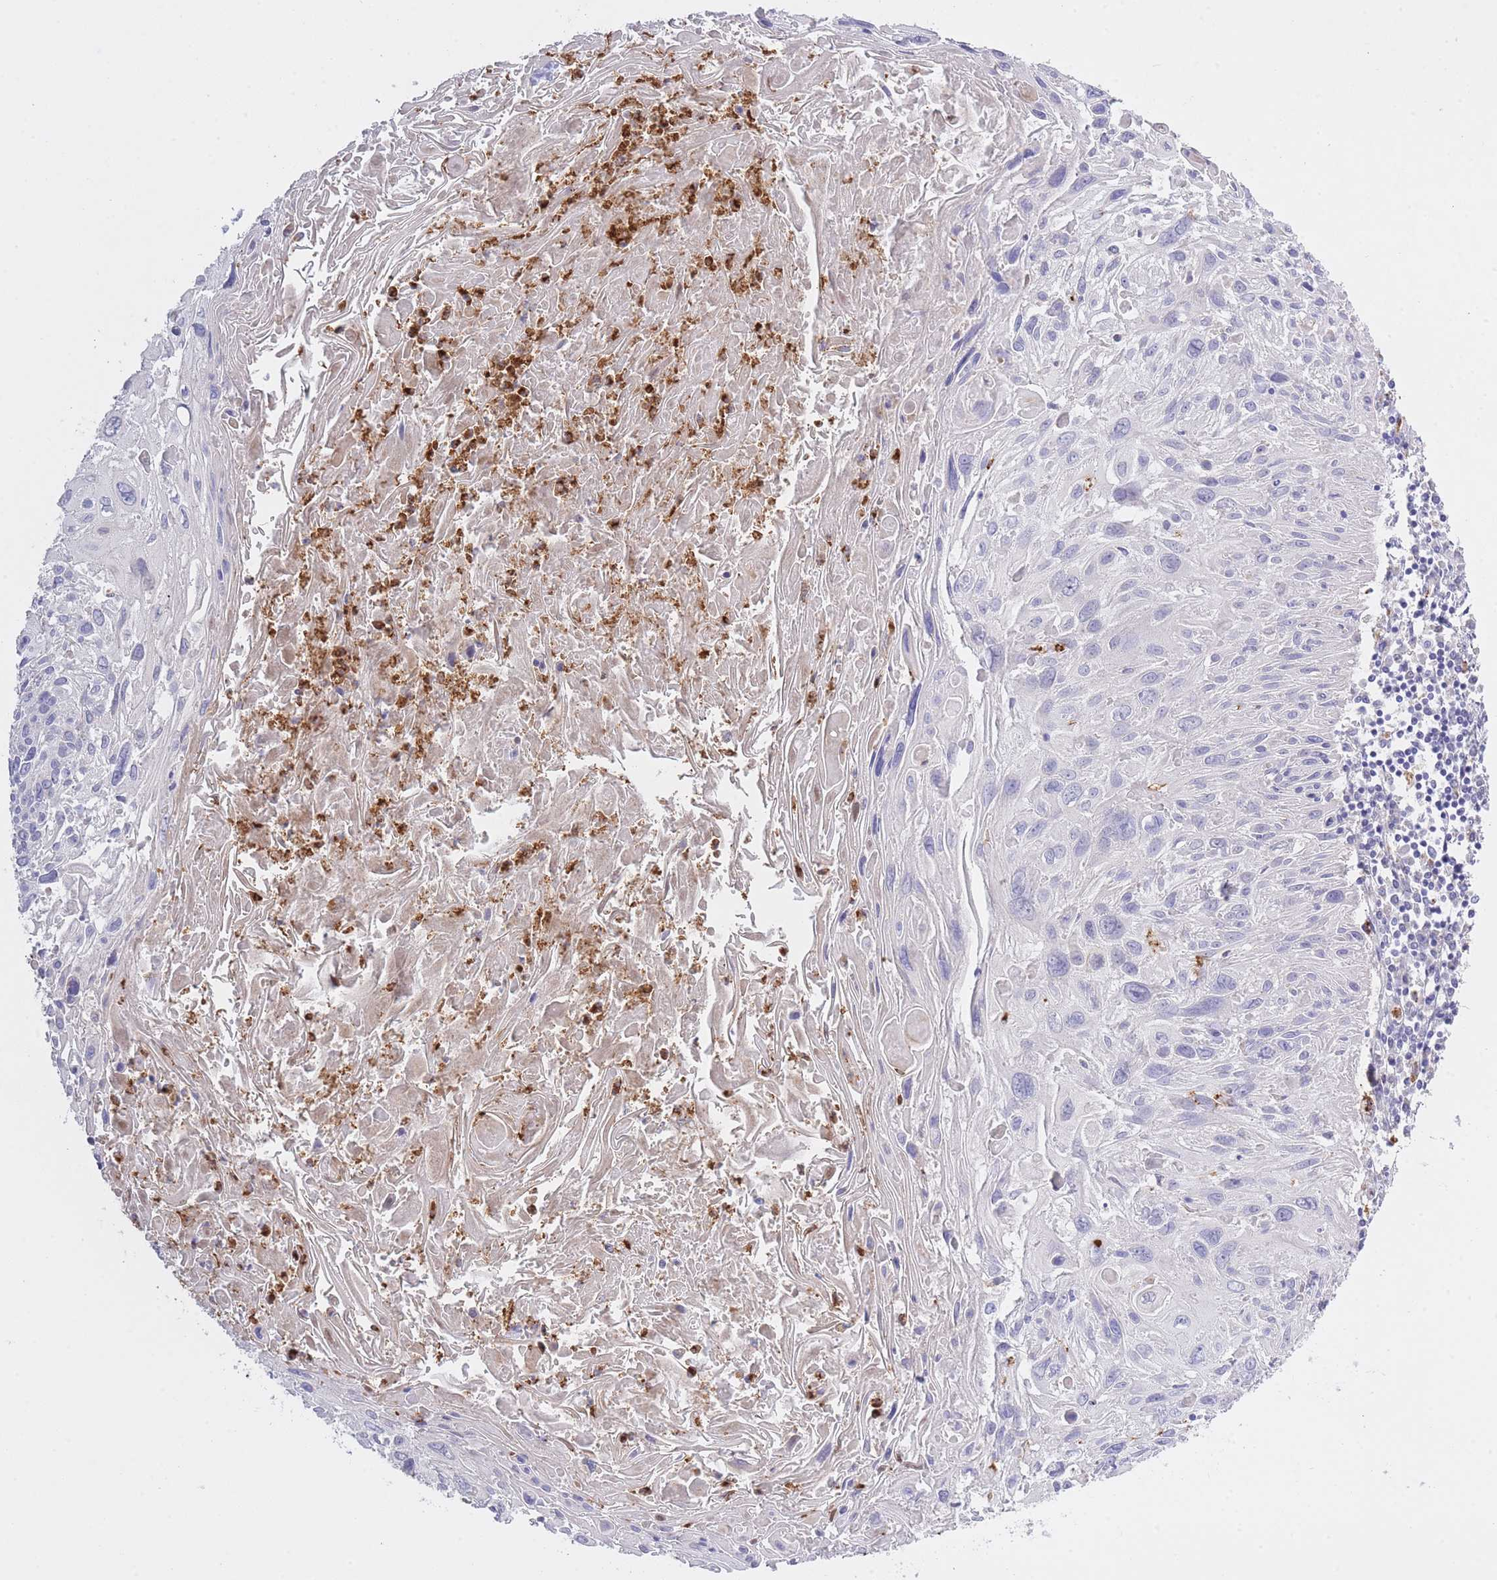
{"staining": {"intensity": "negative", "quantity": "none", "location": "none"}, "tissue": "cervical cancer", "cell_type": "Tumor cells", "image_type": "cancer", "snomed": [{"axis": "morphology", "description": "Squamous cell carcinoma, NOS"}, {"axis": "topography", "description": "Cervix"}], "caption": "Tumor cells are negative for brown protein staining in cervical cancer.", "gene": "CENPM", "patient": {"sex": "female", "age": 51}}